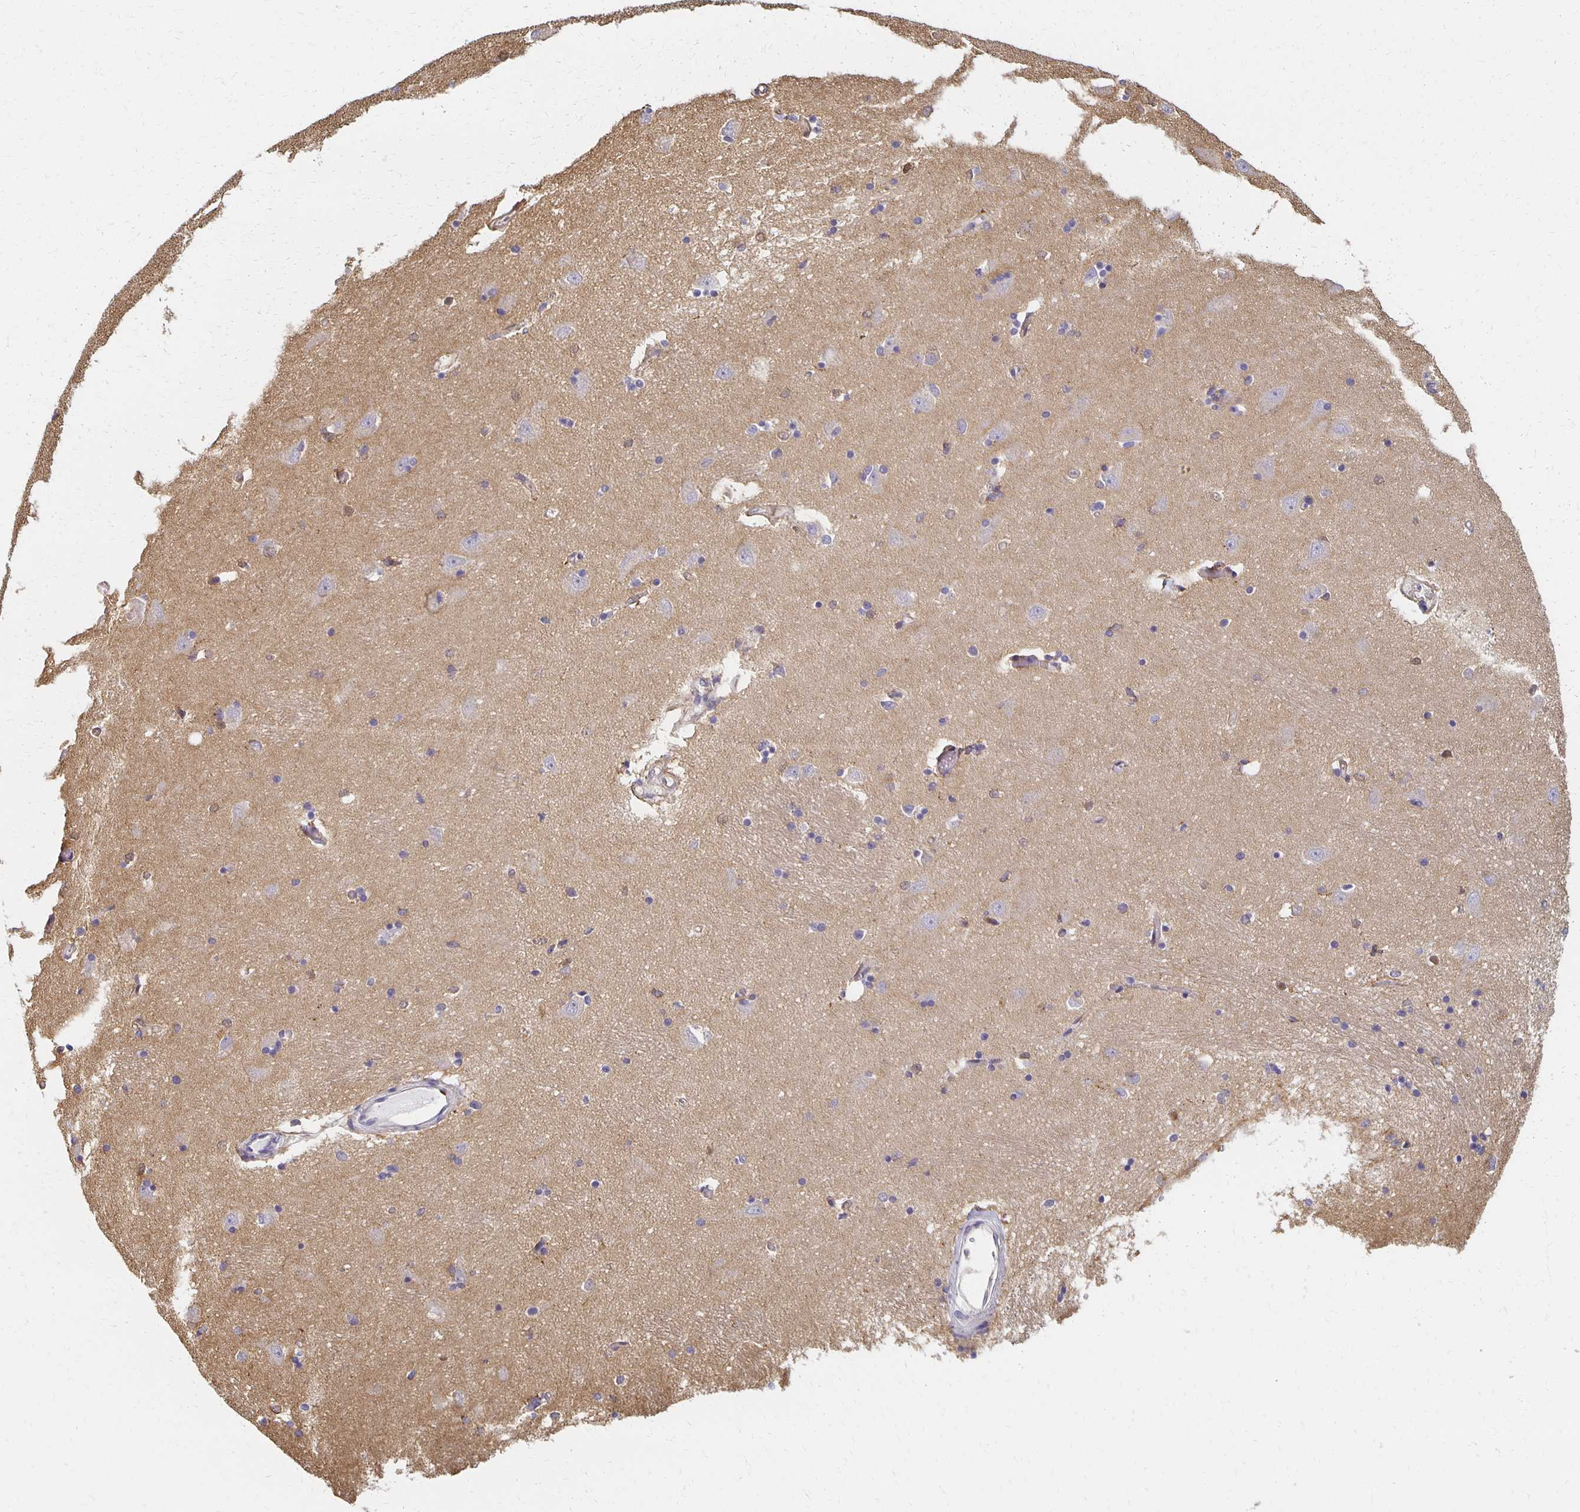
{"staining": {"intensity": "negative", "quantity": "none", "location": "none"}, "tissue": "caudate", "cell_type": "Glial cells", "image_type": "normal", "snomed": [{"axis": "morphology", "description": "Normal tissue, NOS"}, {"axis": "topography", "description": "Lateral ventricle wall"}, {"axis": "topography", "description": "Hippocampus"}], "caption": "The histopathology image demonstrates no staining of glial cells in unremarkable caudate.", "gene": "SORL1", "patient": {"sex": "female", "age": 63}}